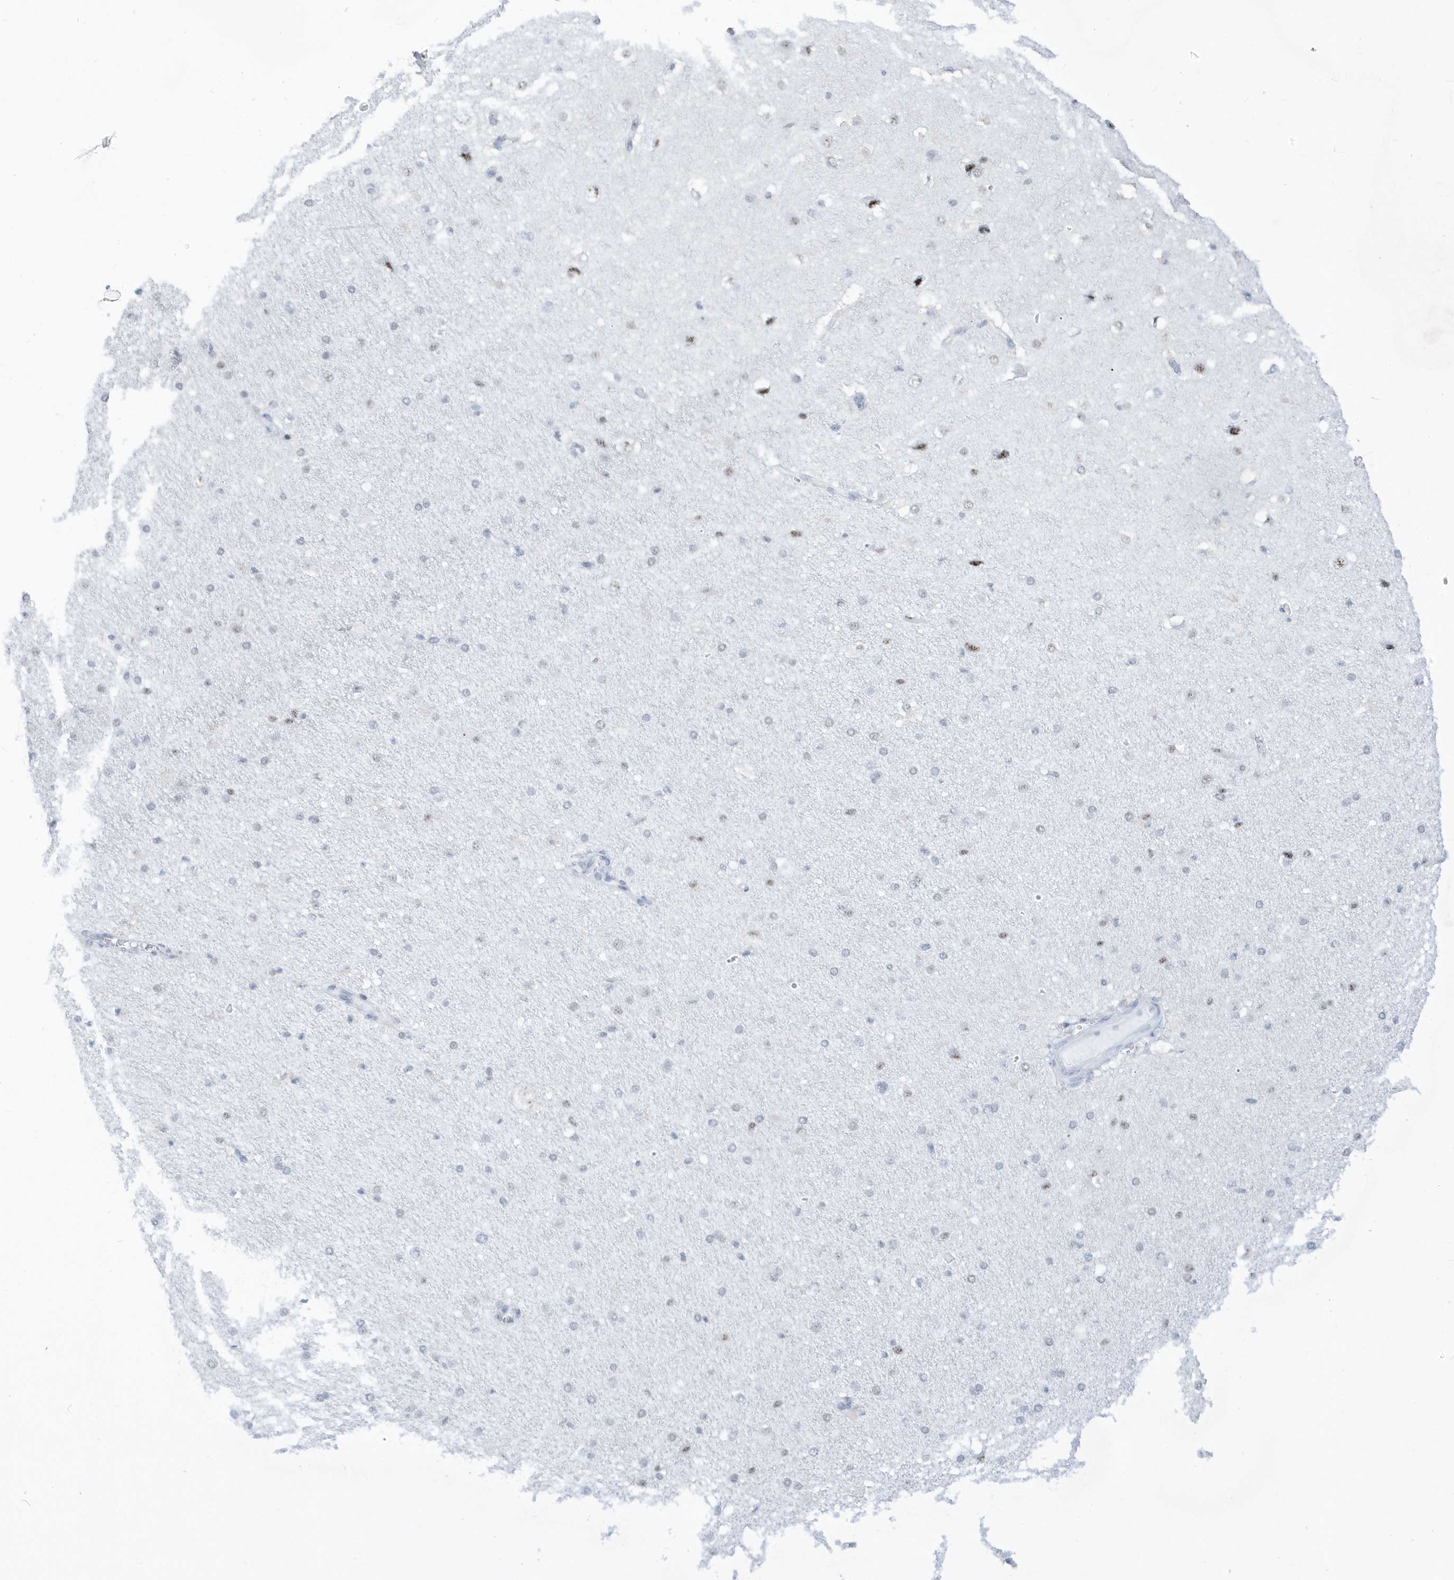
{"staining": {"intensity": "negative", "quantity": "none", "location": "none"}, "tissue": "cerebral cortex", "cell_type": "Endothelial cells", "image_type": "normal", "snomed": [{"axis": "morphology", "description": "Normal tissue, NOS"}, {"axis": "morphology", "description": "Developmental malformation"}, {"axis": "topography", "description": "Cerebral cortex"}], "caption": "Cerebral cortex was stained to show a protein in brown. There is no significant expression in endothelial cells. (Stains: DAB (3,3'-diaminobenzidine) IHC with hematoxylin counter stain, Microscopy: brightfield microscopy at high magnification).", "gene": "PLEKHN1", "patient": {"sex": "female", "age": 30}}